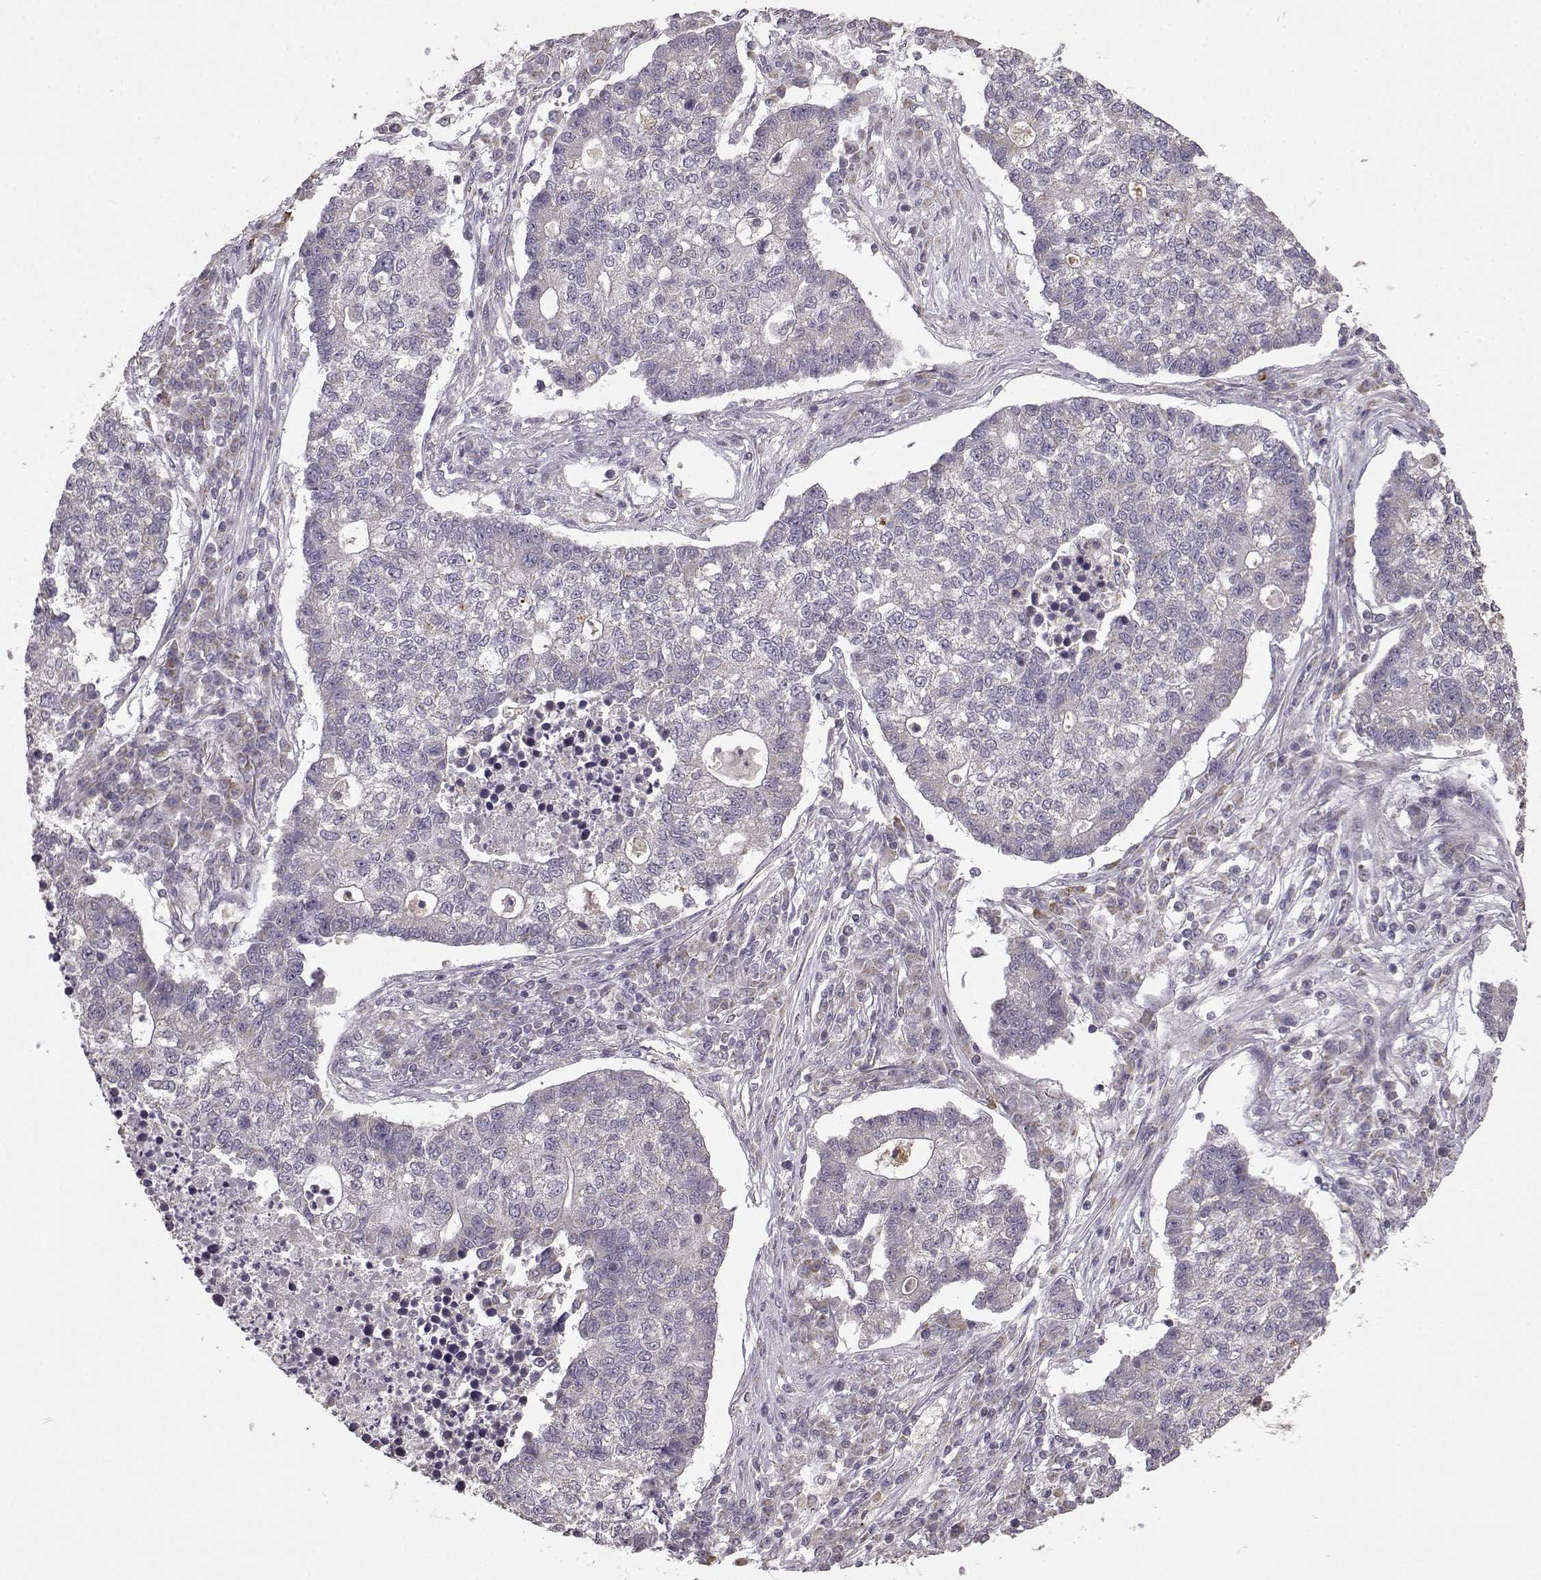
{"staining": {"intensity": "negative", "quantity": "none", "location": "none"}, "tissue": "lung cancer", "cell_type": "Tumor cells", "image_type": "cancer", "snomed": [{"axis": "morphology", "description": "Adenocarcinoma, NOS"}, {"axis": "topography", "description": "Lung"}], "caption": "Immunohistochemical staining of human lung cancer (adenocarcinoma) reveals no significant expression in tumor cells.", "gene": "BACH2", "patient": {"sex": "male", "age": 57}}